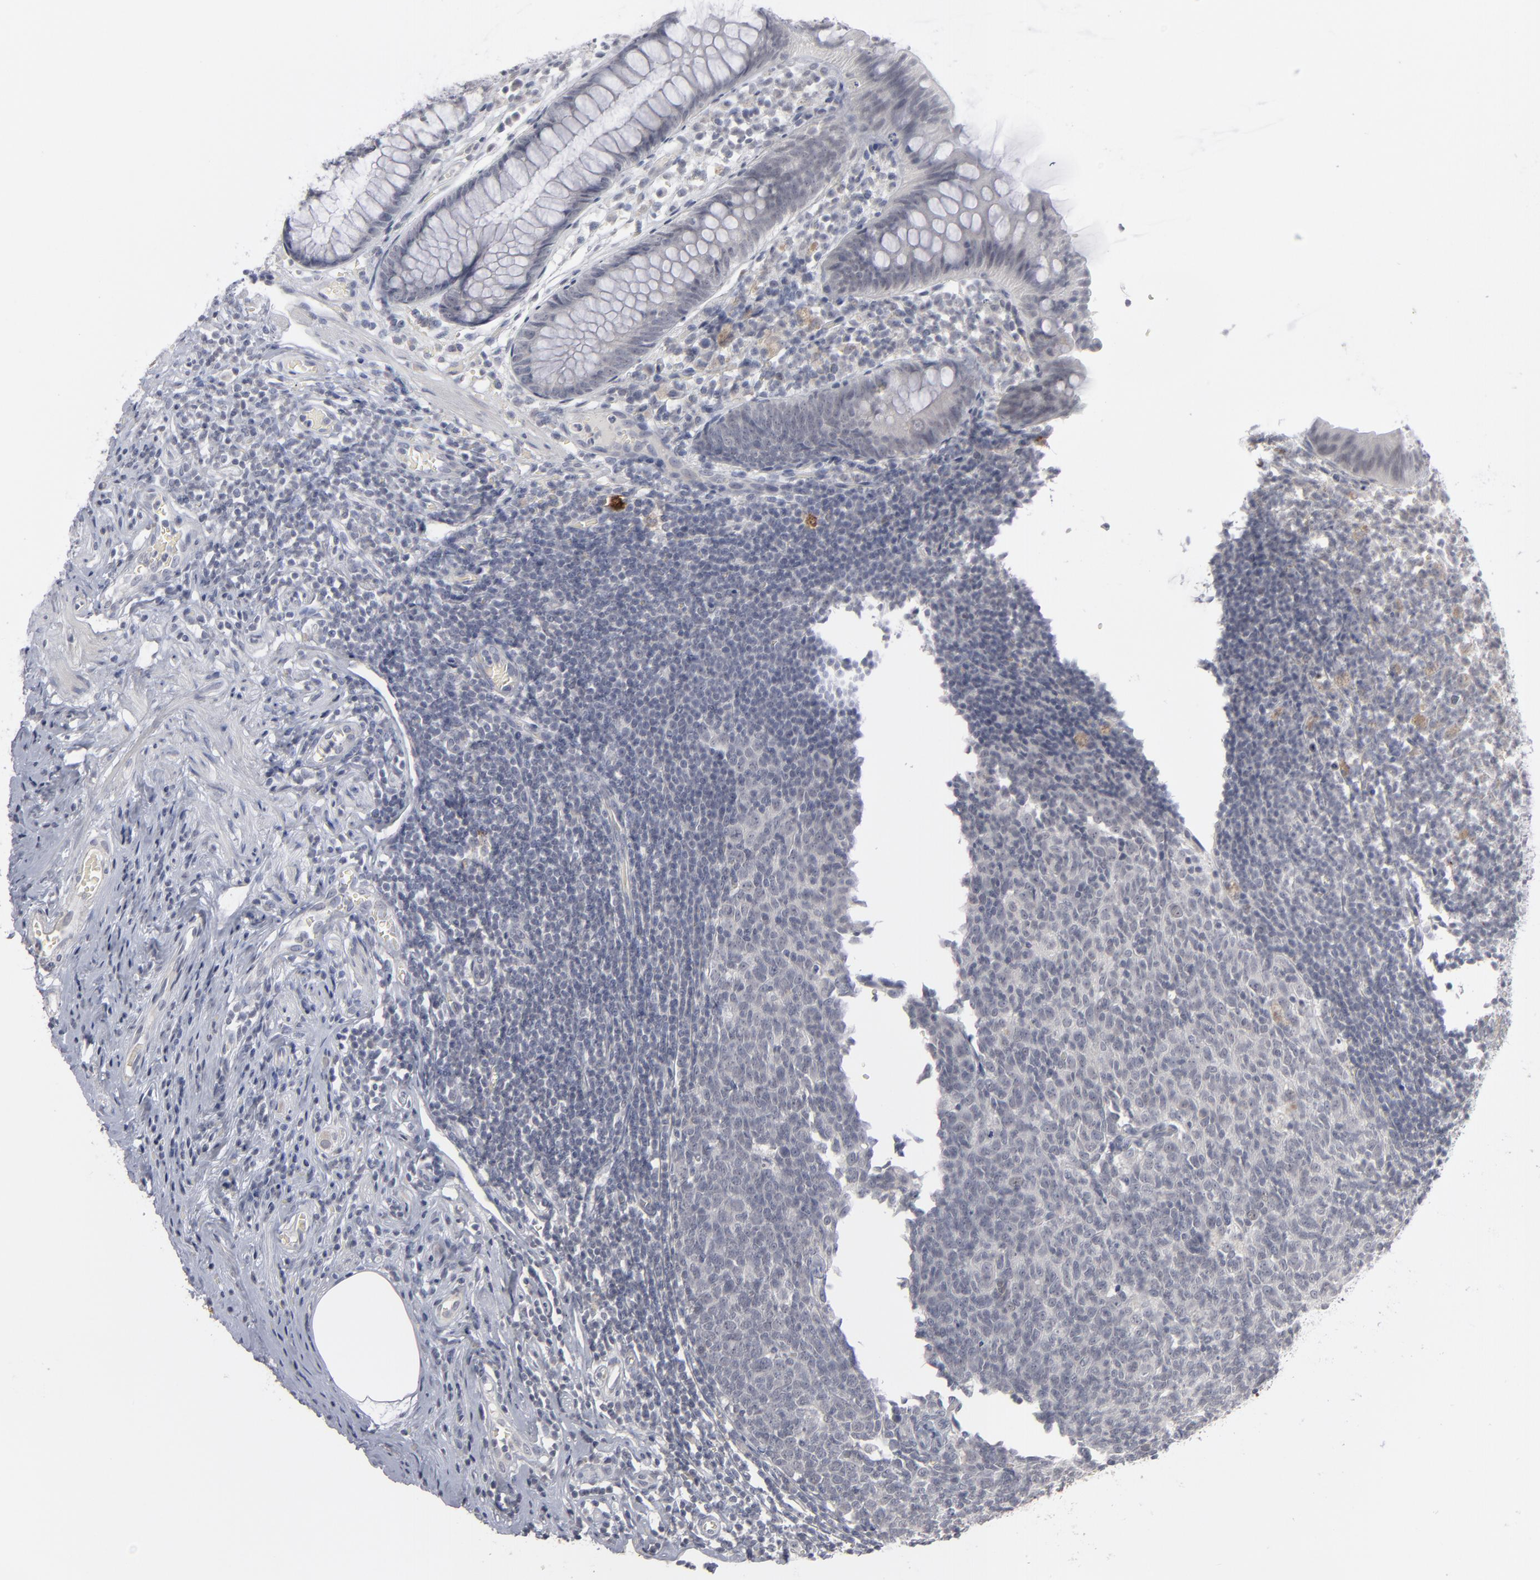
{"staining": {"intensity": "negative", "quantity": "none", "location": "none"}, "tissue": "appendix", "cell_type": "Glandular cells", "image_type": "normal", "snomed": [{"axis": "morphology", "description": "Normal tissue, NOS"}, {"axis": "topography", "description": "Appendix"}], "caption": "High magnification brightfield microscopy of benign appendix stained with DAB (3,3'-diaminobenzidine) (brown) and counterstained with hematoxylin (blue): glandular cells show no significant staining. Brightfield microscopy of immunohistochemistry (IHC) stained with DAB (brown) and hematoxylin (blue), captured at high magnification.", "gene": "KIAA1210", "patient": {"sex": "male", "age": 38}}